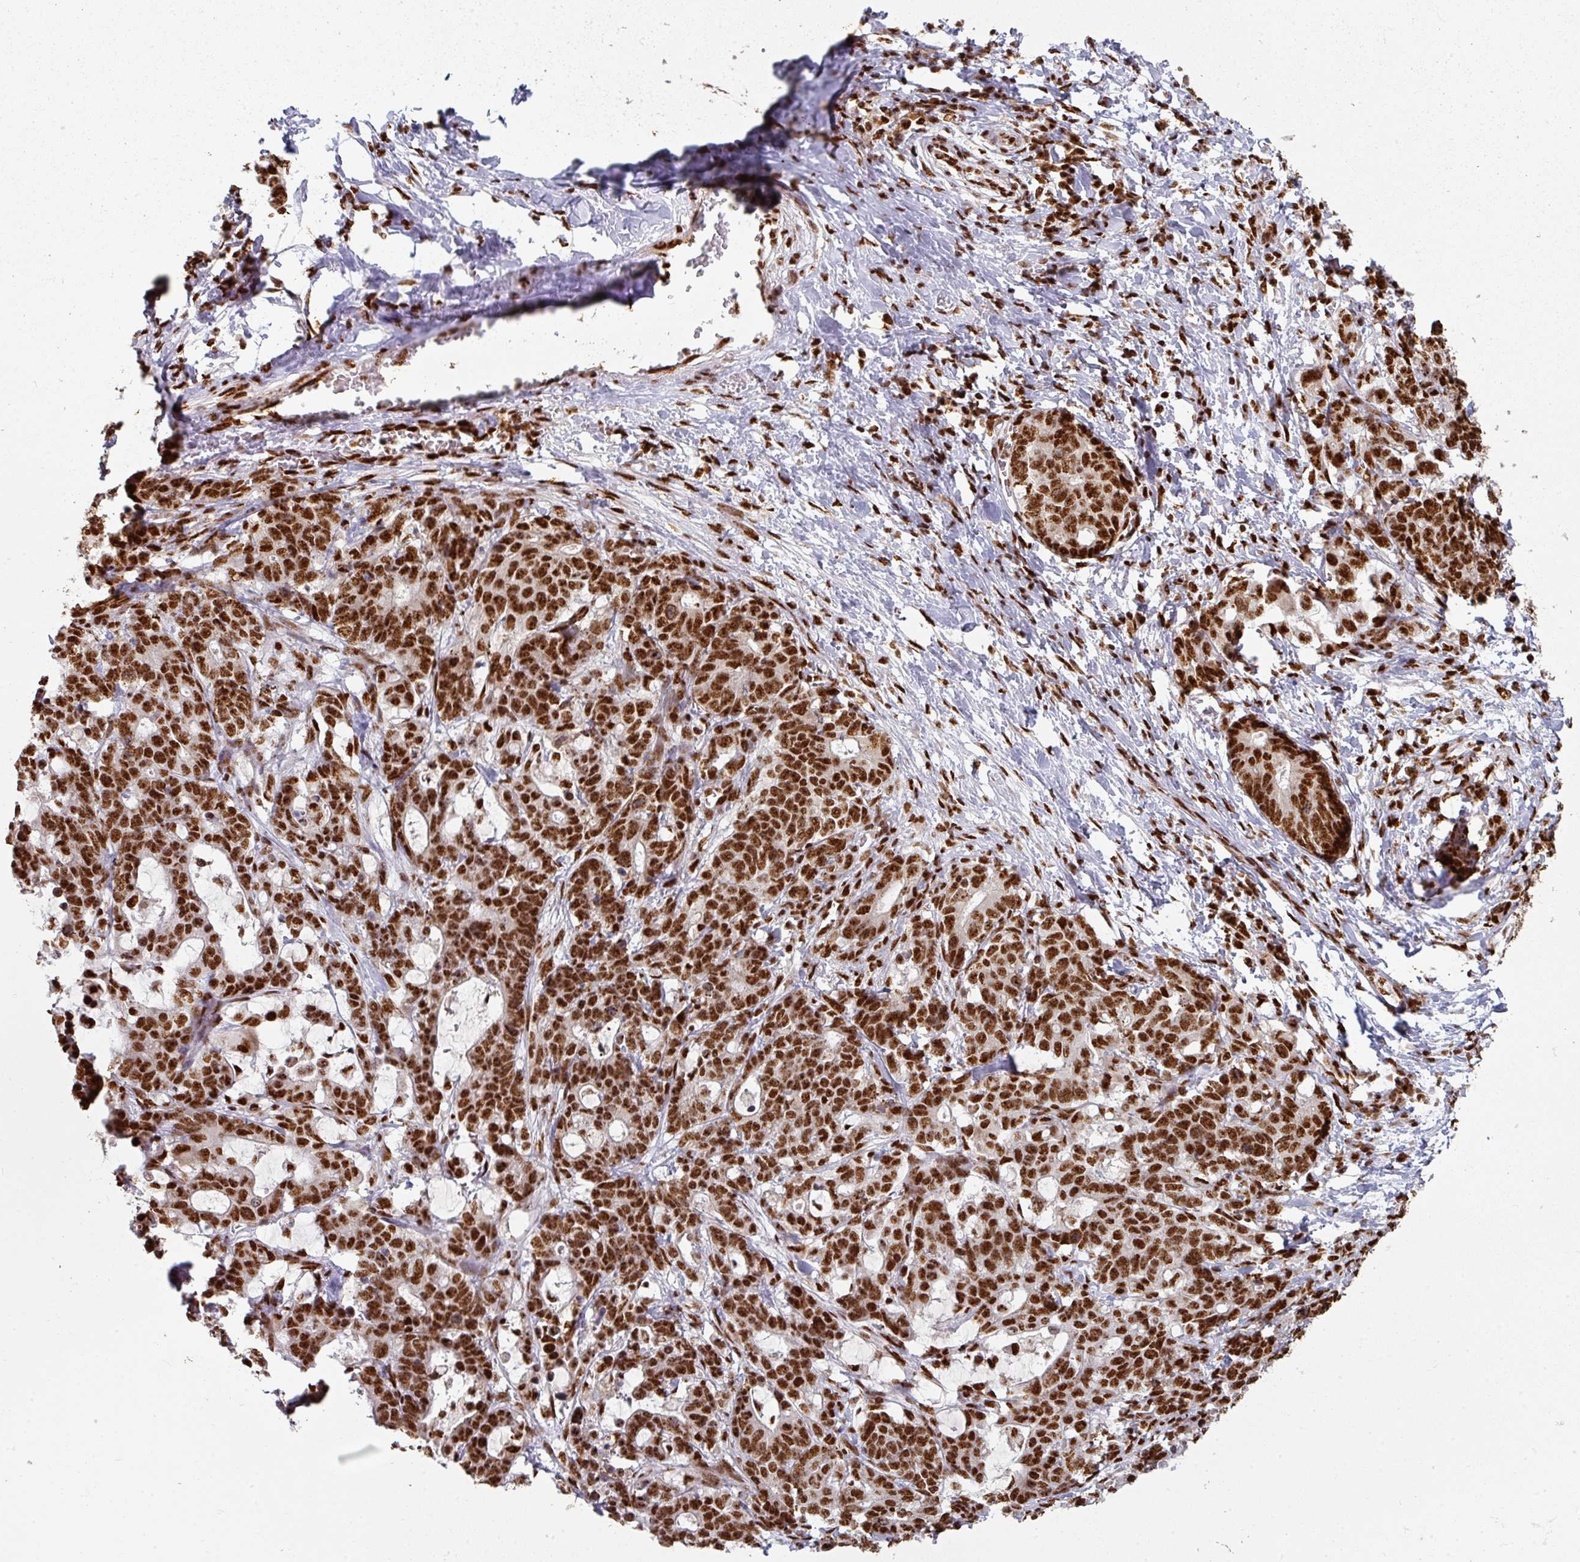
{"staining": {"intensity": "strong", "quantity": ">75%", "location": "nuclear"}, "tissue": "stomach cancer", "cell_type": "Tumor cells", "image_type": "cancer", "snomed": [{"axis": "morphology", "description": "Normal tissue, NOS"}, {"axis": "morphology", "description": "Adenocarcinoma, NOS"}, {"axis": "topography", "description": "Stomach"}], "caption": "This photomicrograph exhibits IHC staining of stomach cancer (adenocarcinoma), with high strong nuclear staining in about >75% of tumor cells.", "gene": "SIK3", "patient": {"sex": "female", "age": 64}}